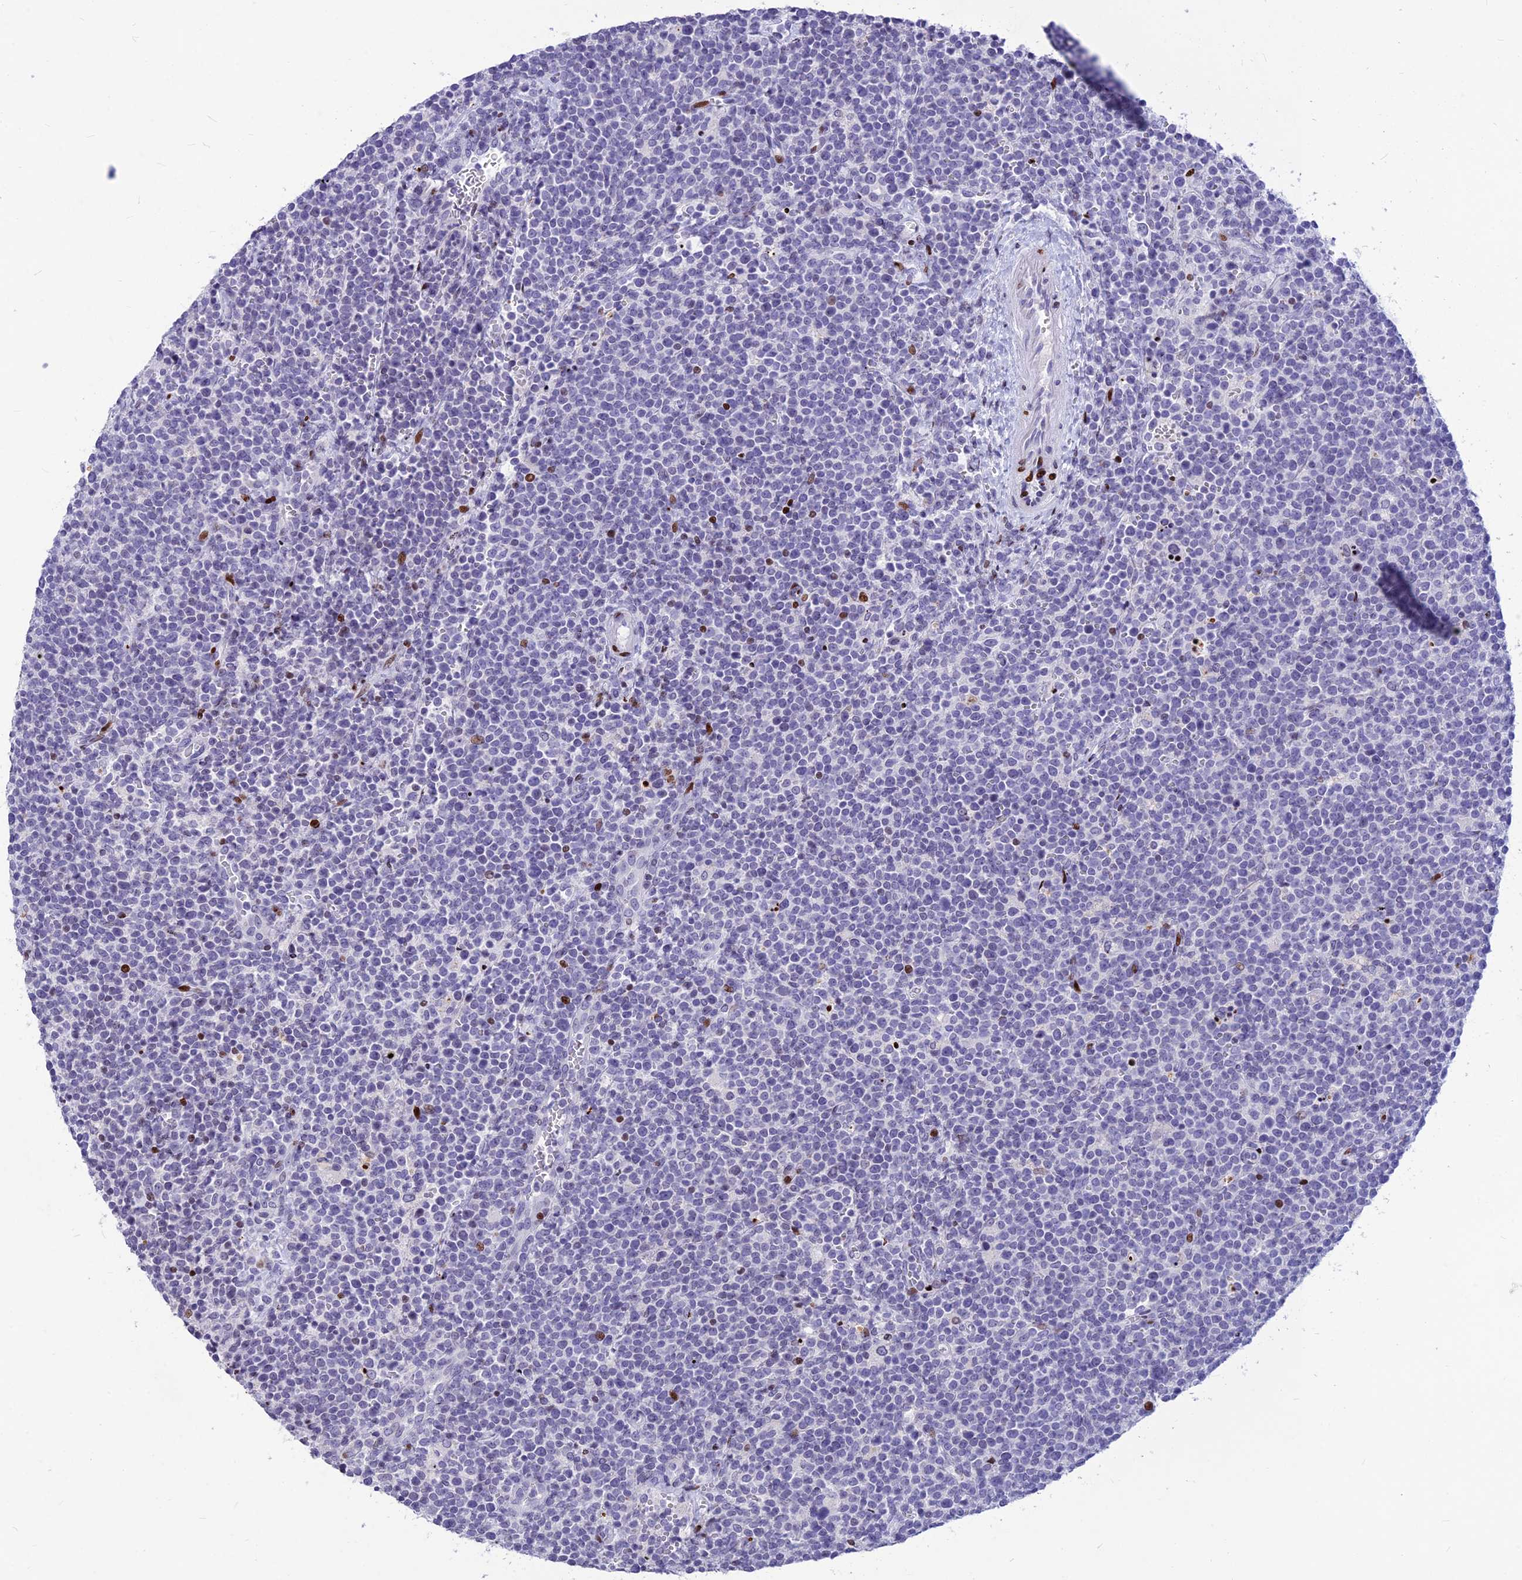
{"staining": {"intensity": "negative", "quantity": "none", "location": "none"}, "tissue": "lymphoma", "cell_type": "Tumor cells", "image_type": "cancer", "snomed": [{"axis": "morphology", "description": "Malignant lymphoma, non-Hodgkin's type, High grade"}, {"axis": "topography", "description": "Lymph node"}], "caption": "A high-resolution micrograph shows immunohistochemistry (IHC) staining of malignant lymphoma, non-Hodgkin's type (high-grade), which reveals no significant staining in tumor cells.", "gene": "PRPS1", "patient": {"sex": "male", "age": 61}}